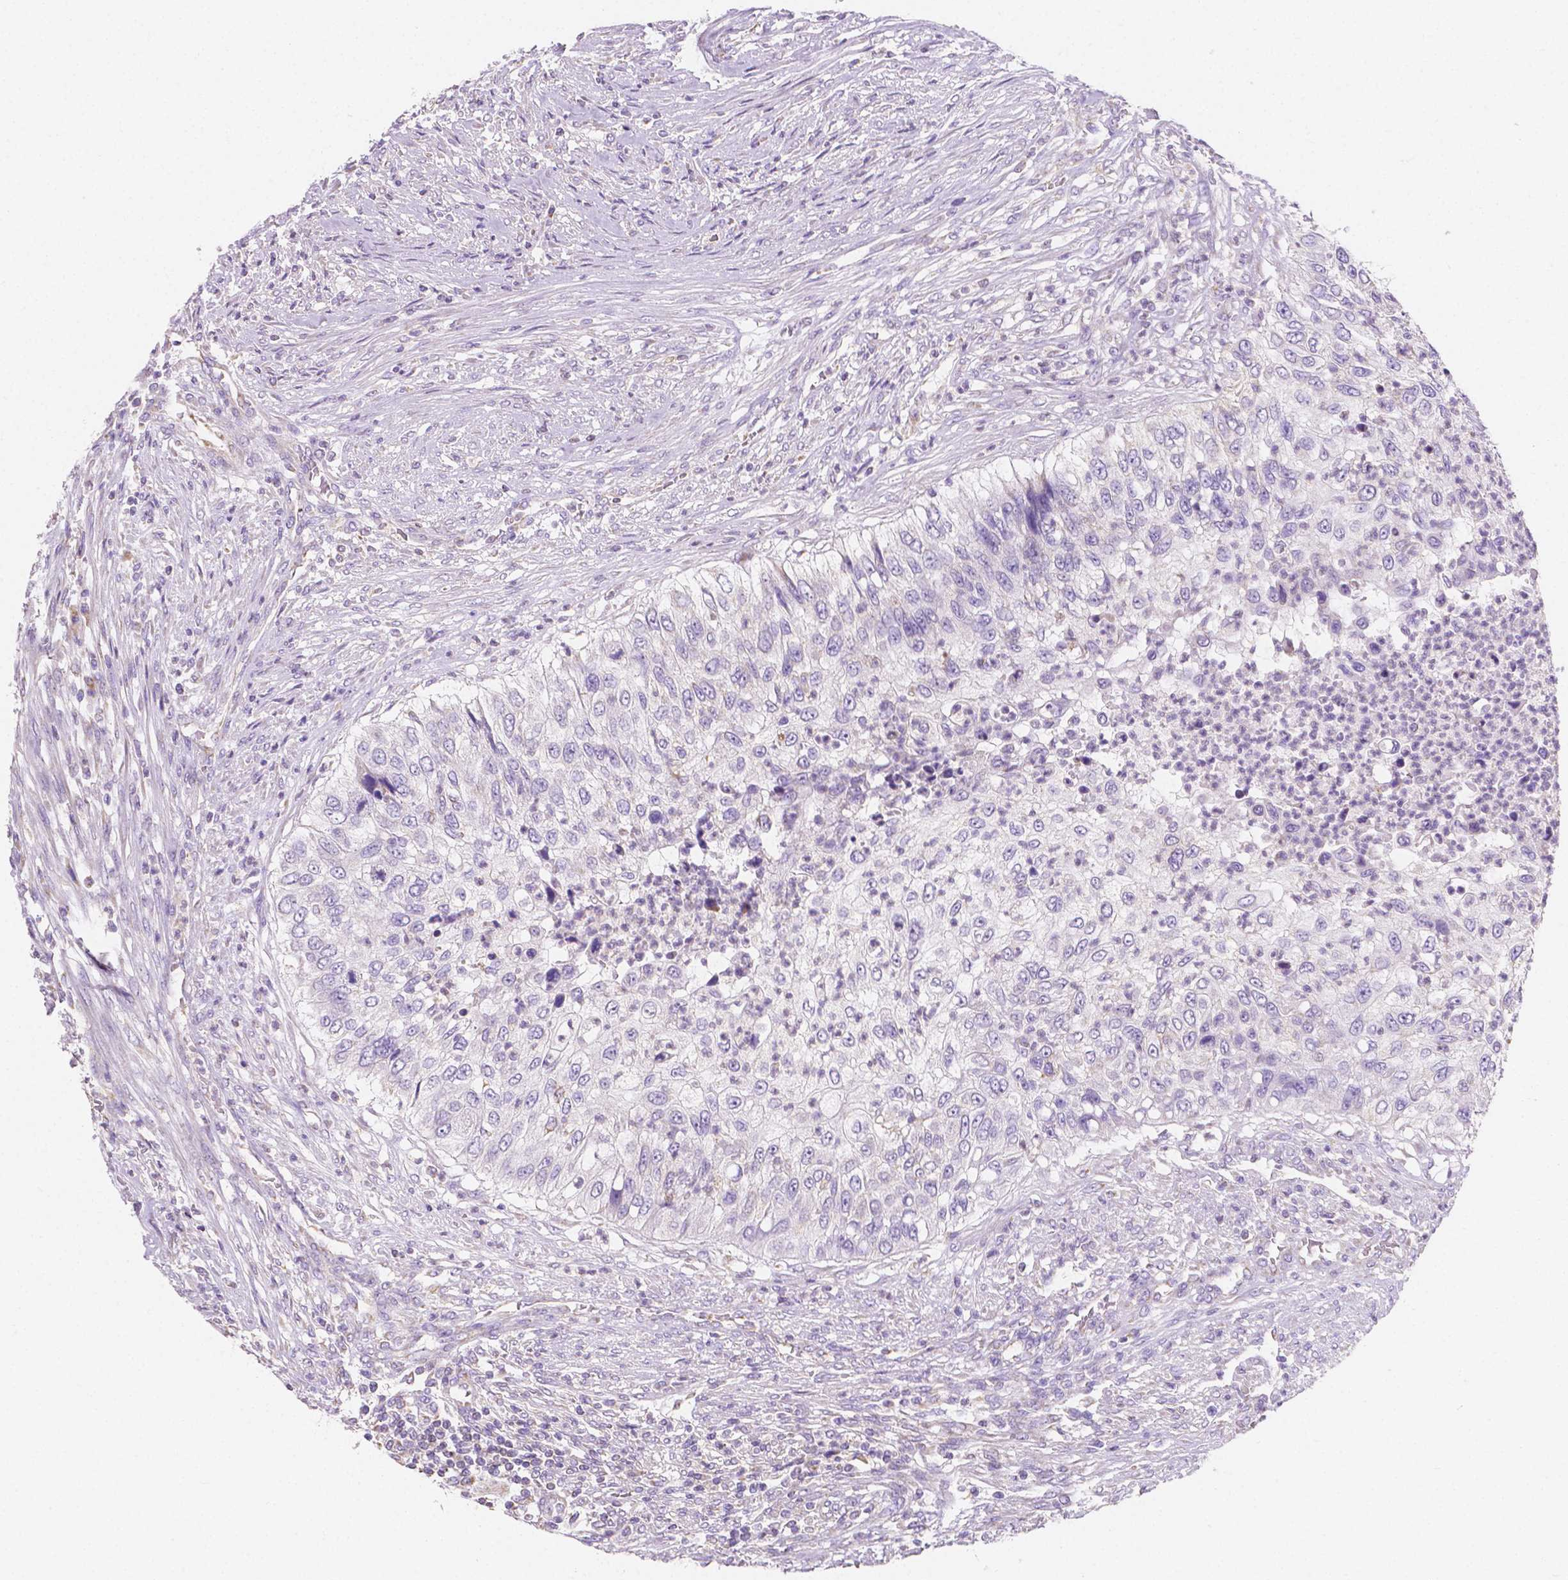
{"staining": {"intensity": "negative", "quantity": "none", "location": "none"}, "tissue": "urothelial cancer", "cell_type": "Tumor cells", "image_type": "cancer", "snomed": [{"axis": "morphology", "description": "Urothelial carcinoma, High grade"}, {"axis": "topography", "description": "Urinary bladder"}], "caption": "IHC photomicrograph of human urothelial cancer stained for a protein (brown), which demonstrates no expression in tumor cells.", "gene": "TMEM130", "patient": {"sex": "female", "age": 60}}